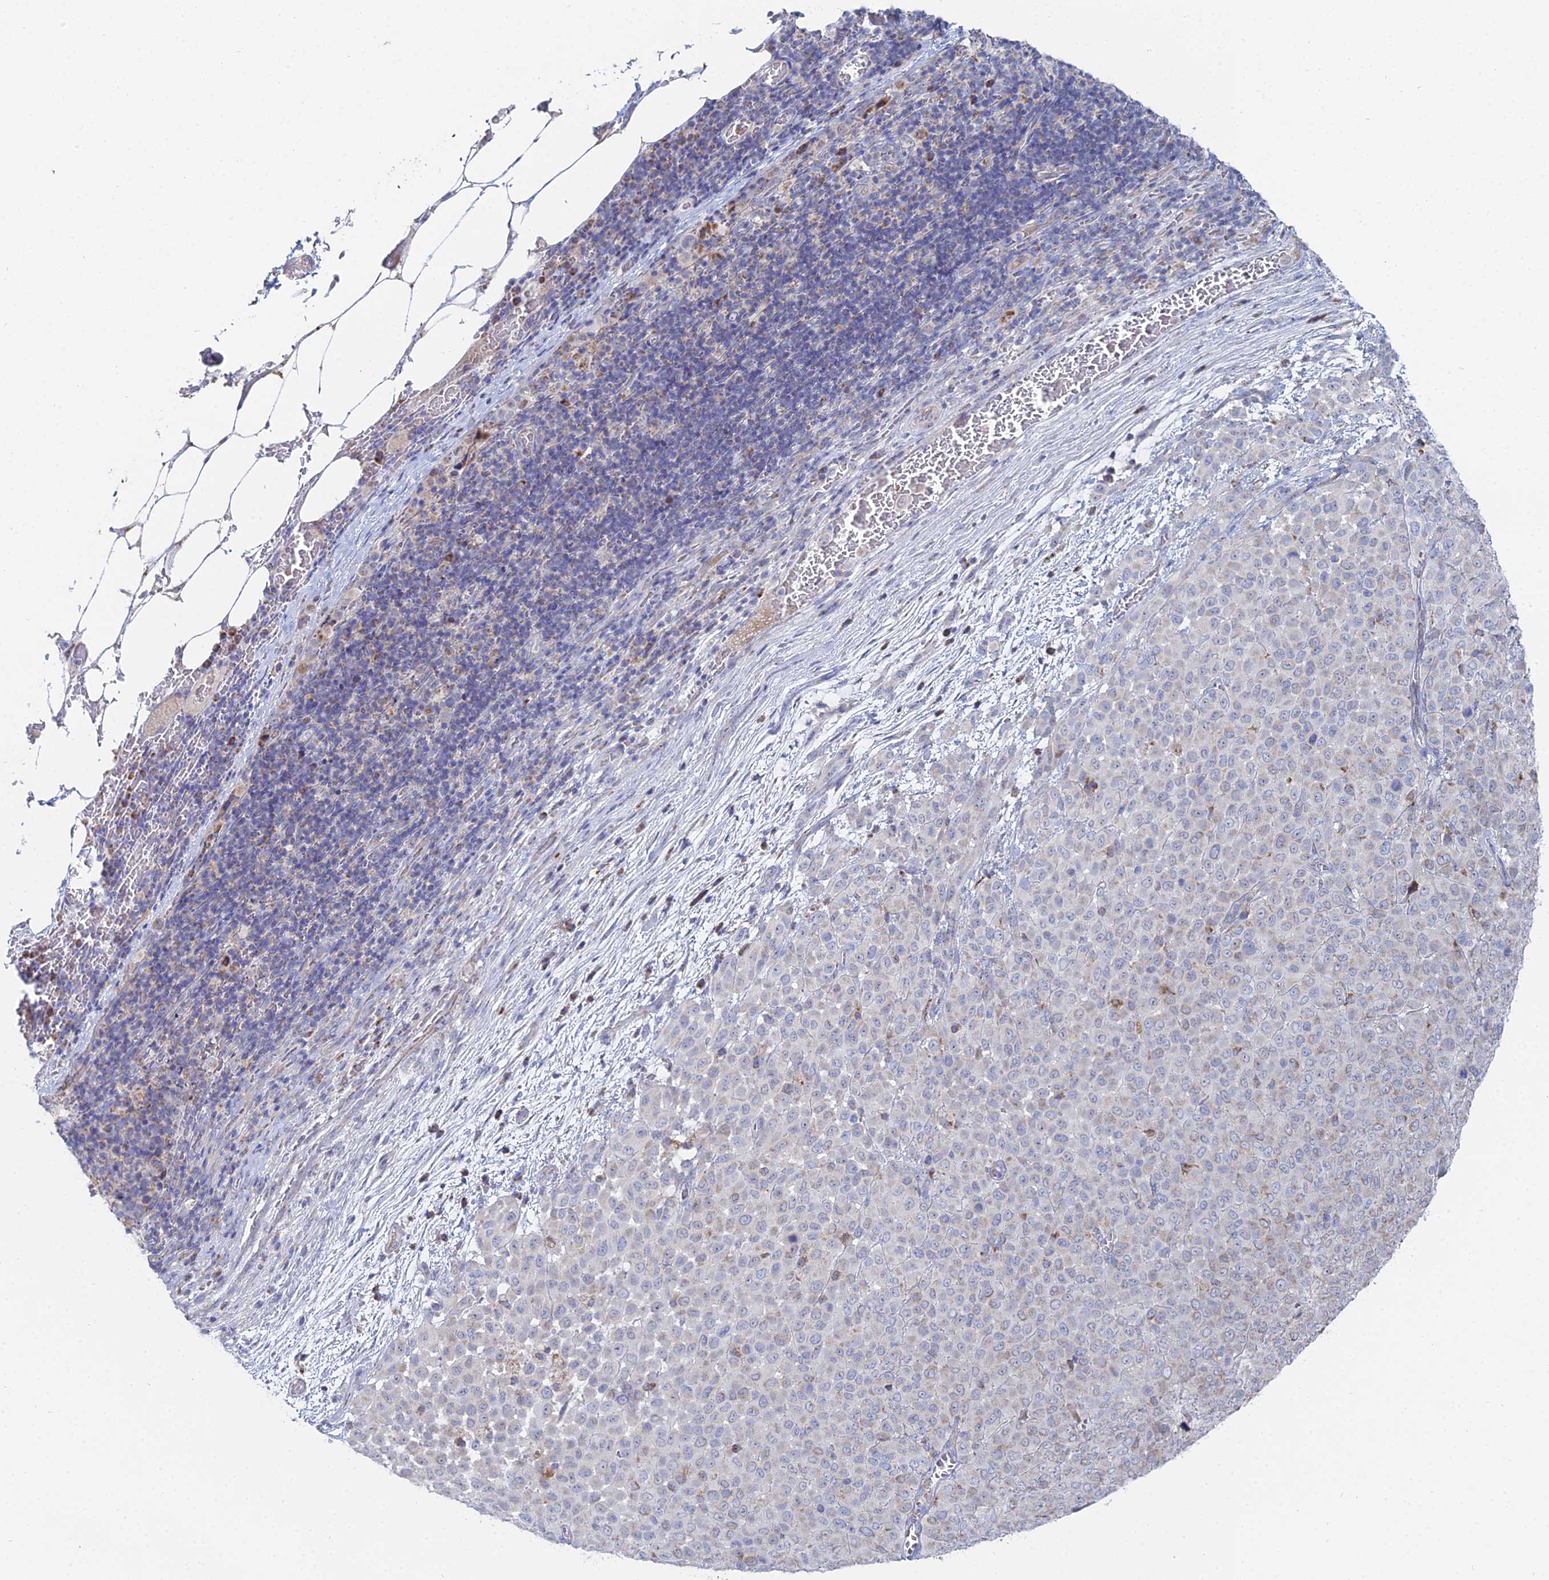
{"staining": {"intensity": "negative", "quantity": "none", "location": "none"}, "tissue": "melanoma", "cell_type": "Tumor cells", "image_type": "cancer", "snomed": [{"axis": "morphology", "description": "Malignant melanoma, Metastatic site"}, {"axis": "topography", "description": "Skin"}], "caption": "Tumor cells are negative for brown protein staining in melanoma.", "gene": "MPC1", "patient": {"sex": "female", "age": 81}}